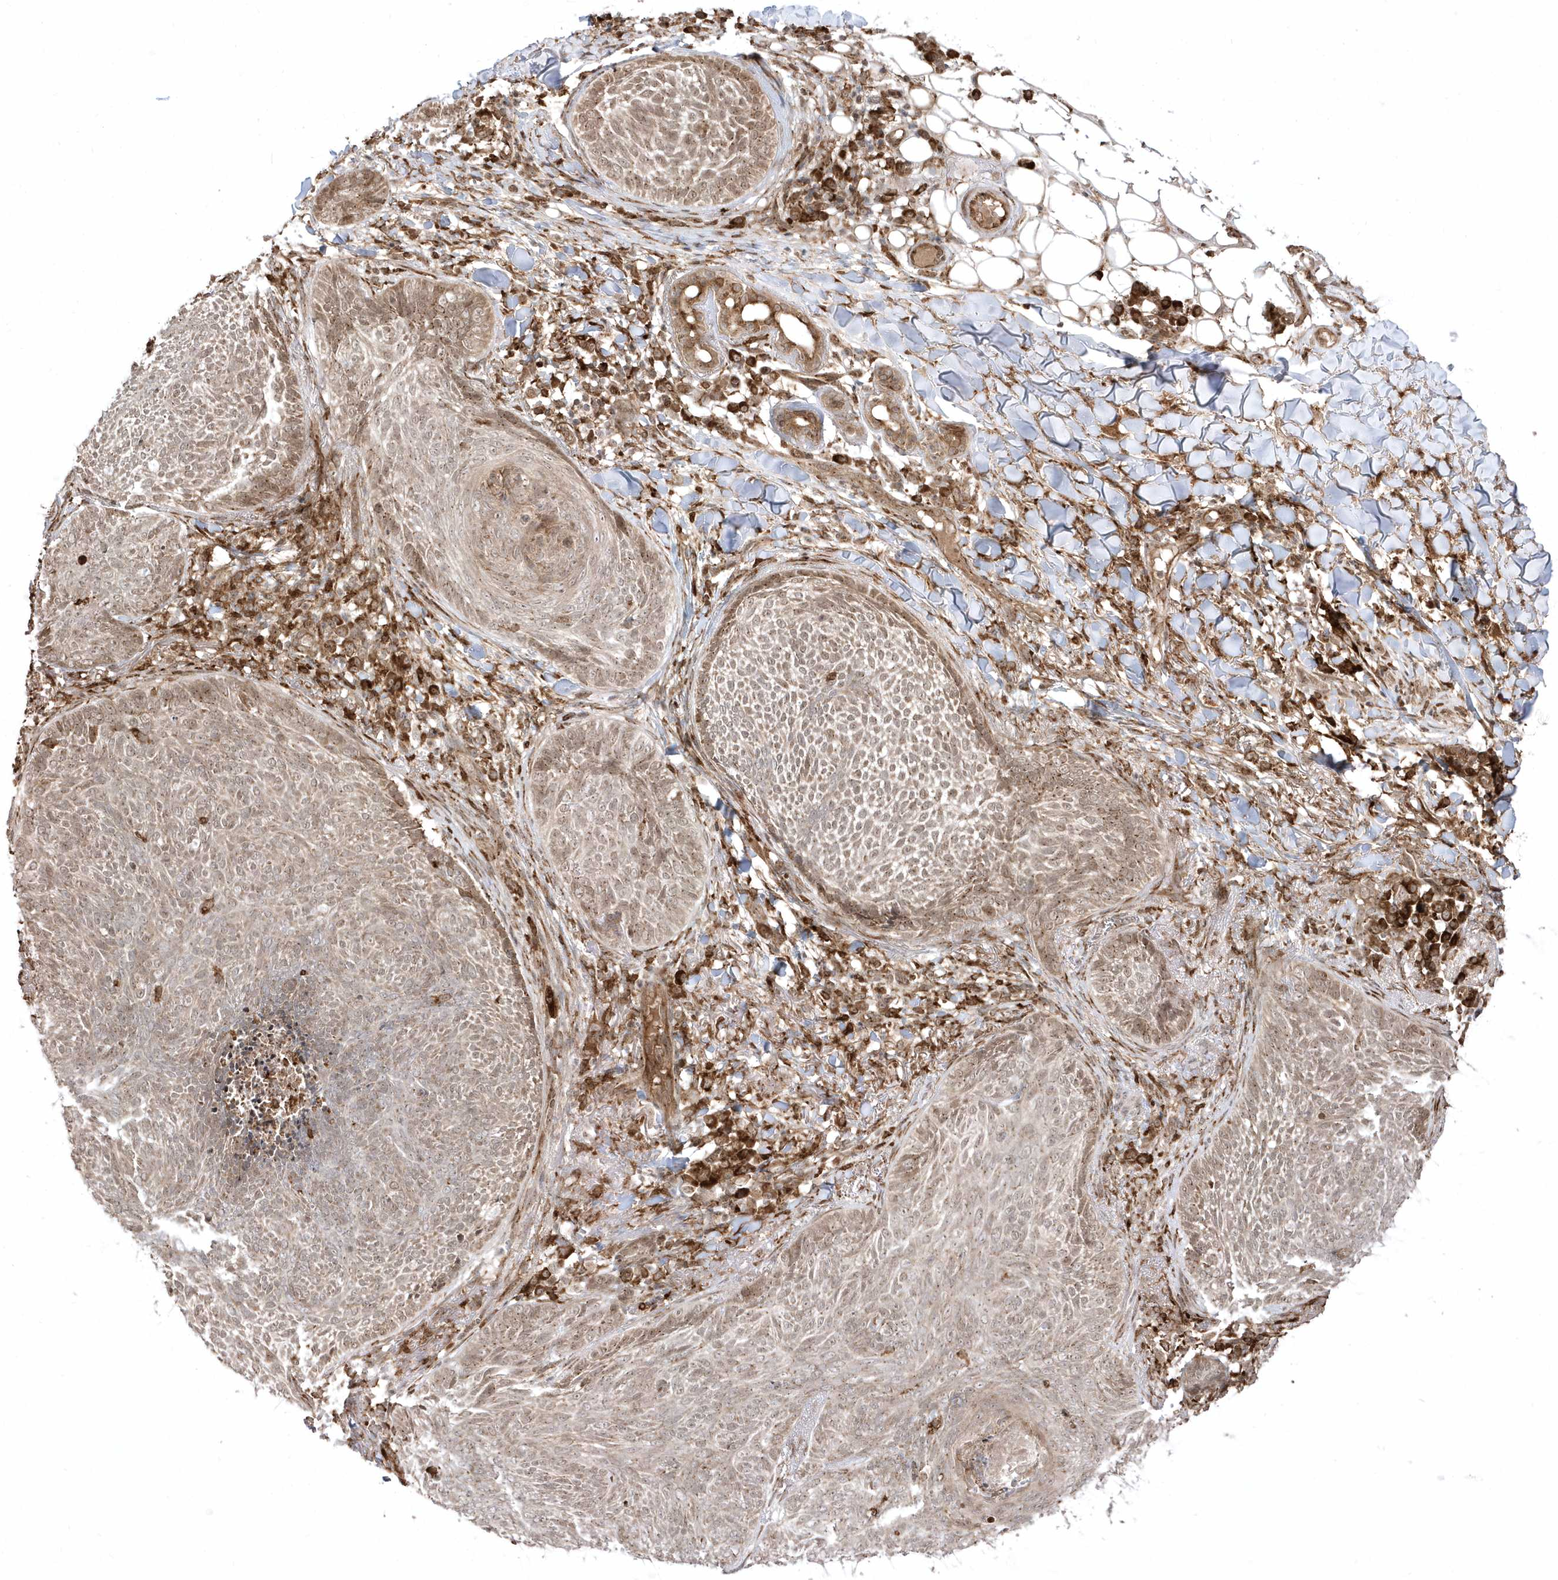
{"staining": {"intensity": "weak", "quantity": ">75%", "location": "cytoplasmic/membranous,nuclear"}, "tissue": "skin cancer", "cell_type": "Tumor cells", "image_type": "cancer", "snomed": [{"axis": "morphology", "description": "Basal cell carcinoma"}, {"axis": "topography", "description": "Skin"}], "caption": "An immunohistochemistry photomicrograph of tumor tissue is shown. Protein staining in brown shows weak cytoplasmic/membranous and nuclear positivity in basal cell carcinoma (skin) within tumor cells.", "gene": "EPC2", "patient": {"sex": "male", "age": 85}}